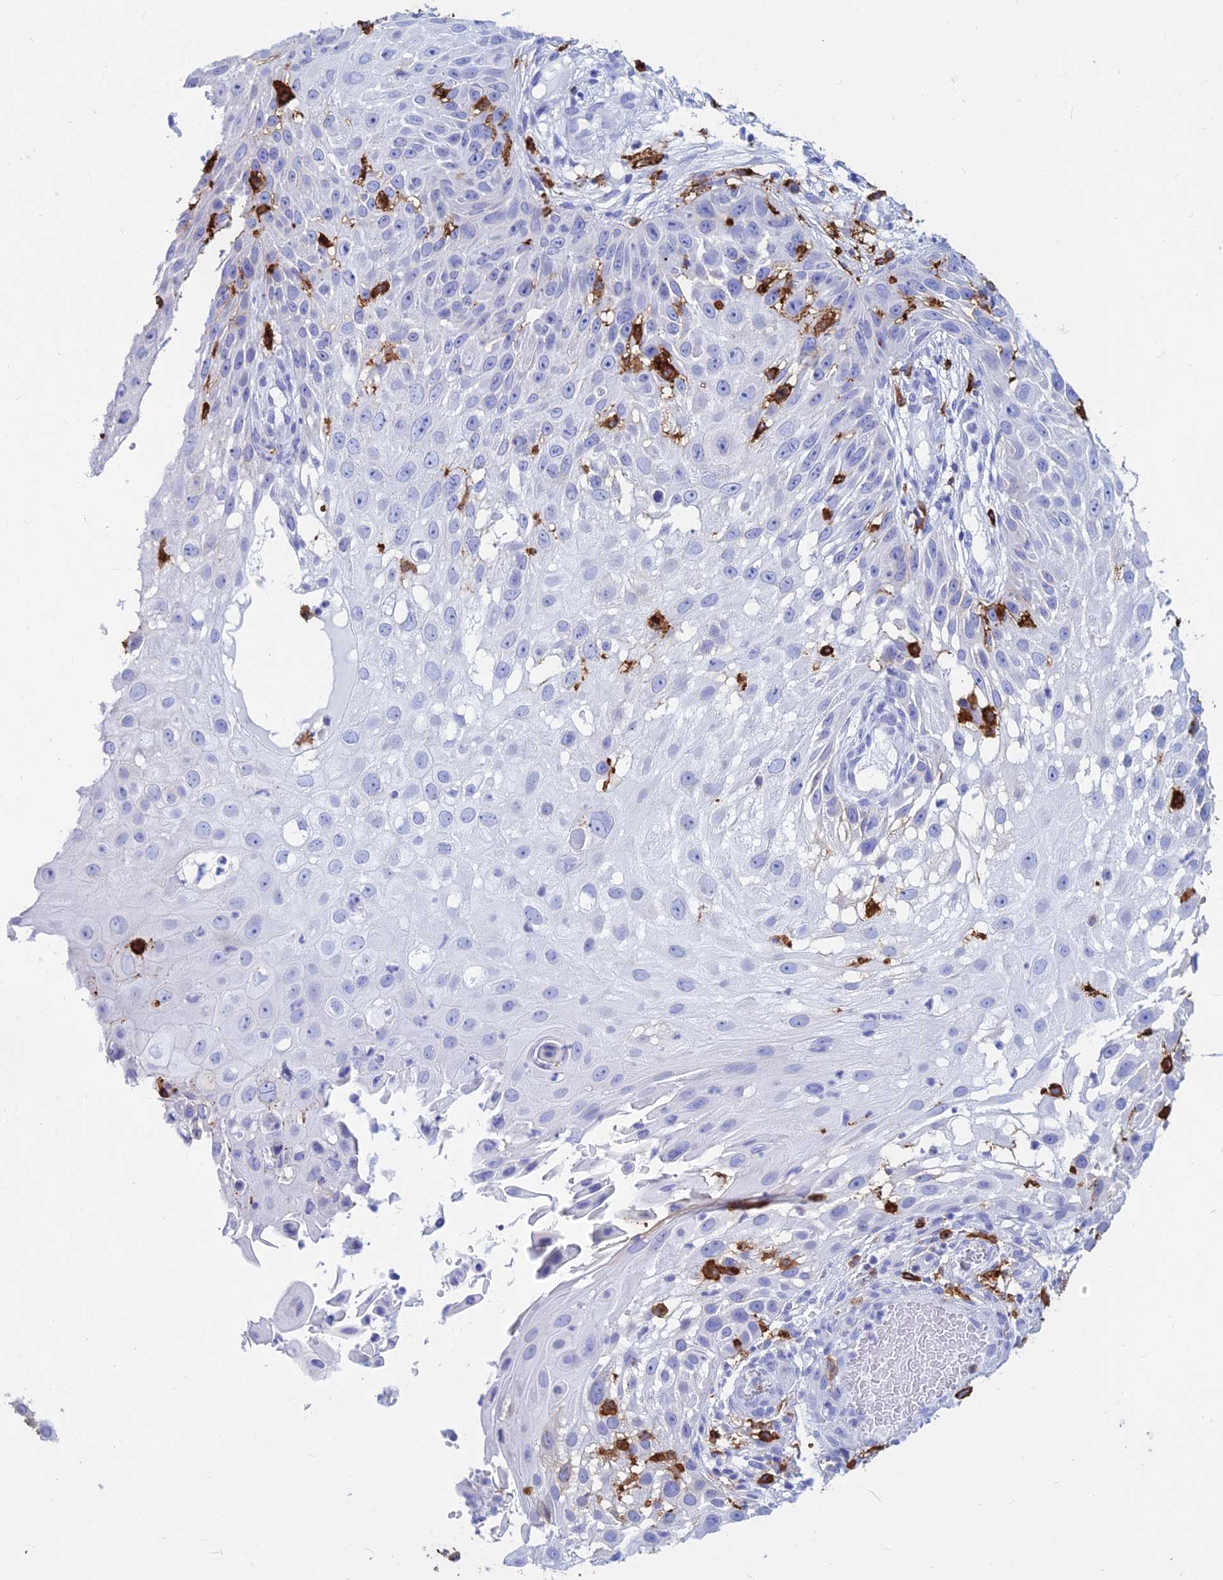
{"staining": {"intensity": "negative", "quantity": "none", "location": "none"}, "tissue": "skin cancer", "cell_type": "Tumor cells", "image_type": "cancer", "snomed": [{"axis": "morphology", "description": "Squamous cell carcinoma, NOS"}, {"axis": "topography", "description": "Skin"}], "caption": "A high-resolution micrograph shows immunohistochemistry (IHC) staining of skin cancer (squamous cell carcinoma), which shows no significant positivity in tumor cells. (DAB immunohistochemistry with hematoxylin counter stain).", "gene": "HLA-DRB1", "patient": {"sex": "female", "age": 44}}